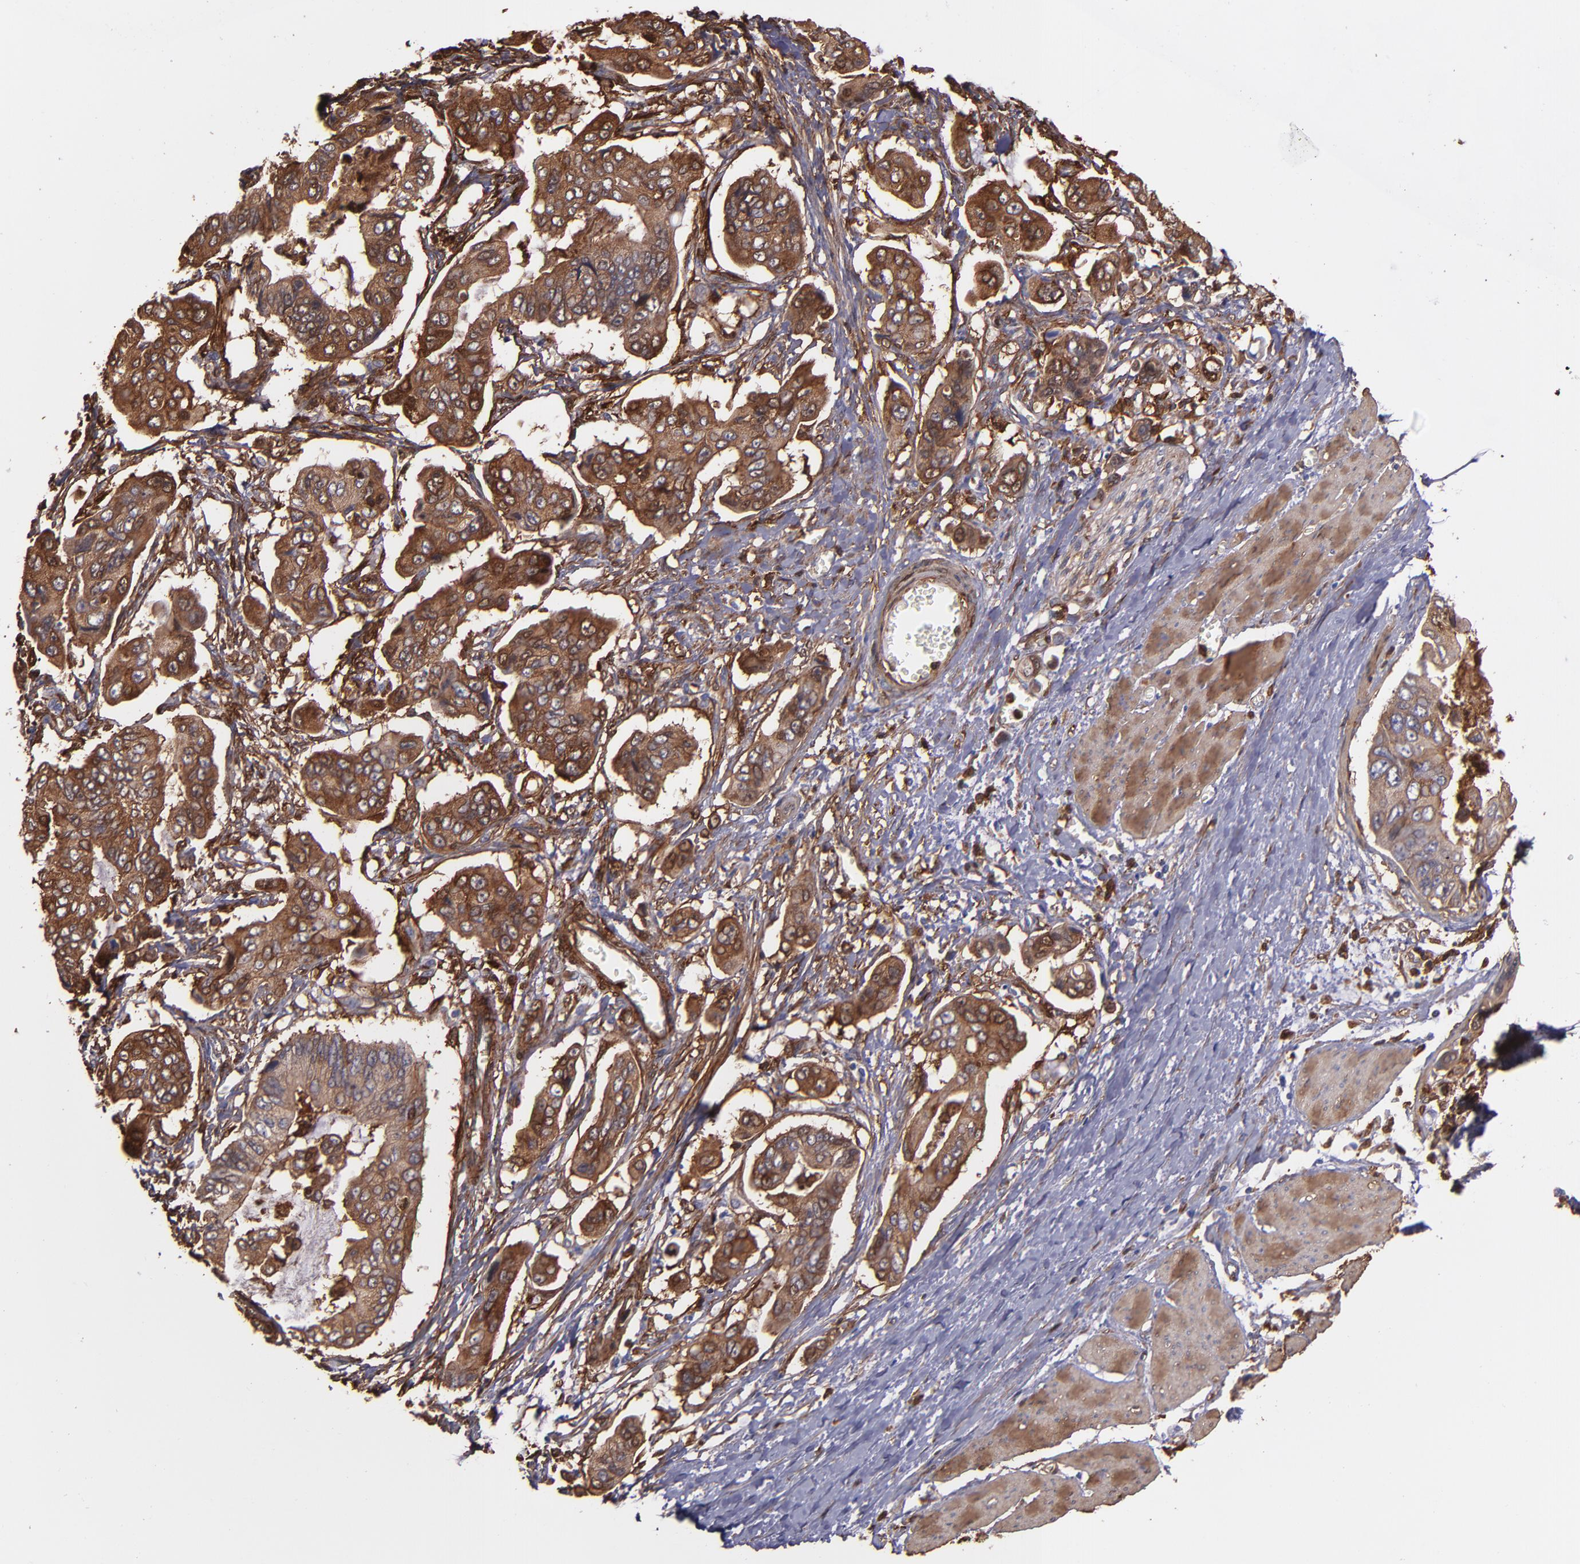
{"staining": {"intensity": "moderate", "quantity": ">75%", "location": "cytoplasmic/membranous"}, "tissue": "stomach cancer", "cell_type": "Tumor cells", "image_type": "cancer", "snomed": [{"axis": "morphology", "description": "Adenocarcinoma, NOS"}, {"axis": "topography", "description": "Stomach, upper"}], "caption": "A high-resolution photomicrograph shows IHC staining of stomach cancer, which shows moderate cytoplasmic/membranous positivity in approximately >75% of tumor cells.", "gene": "VCL", "patient": {"sex": "male", "age": 80}}